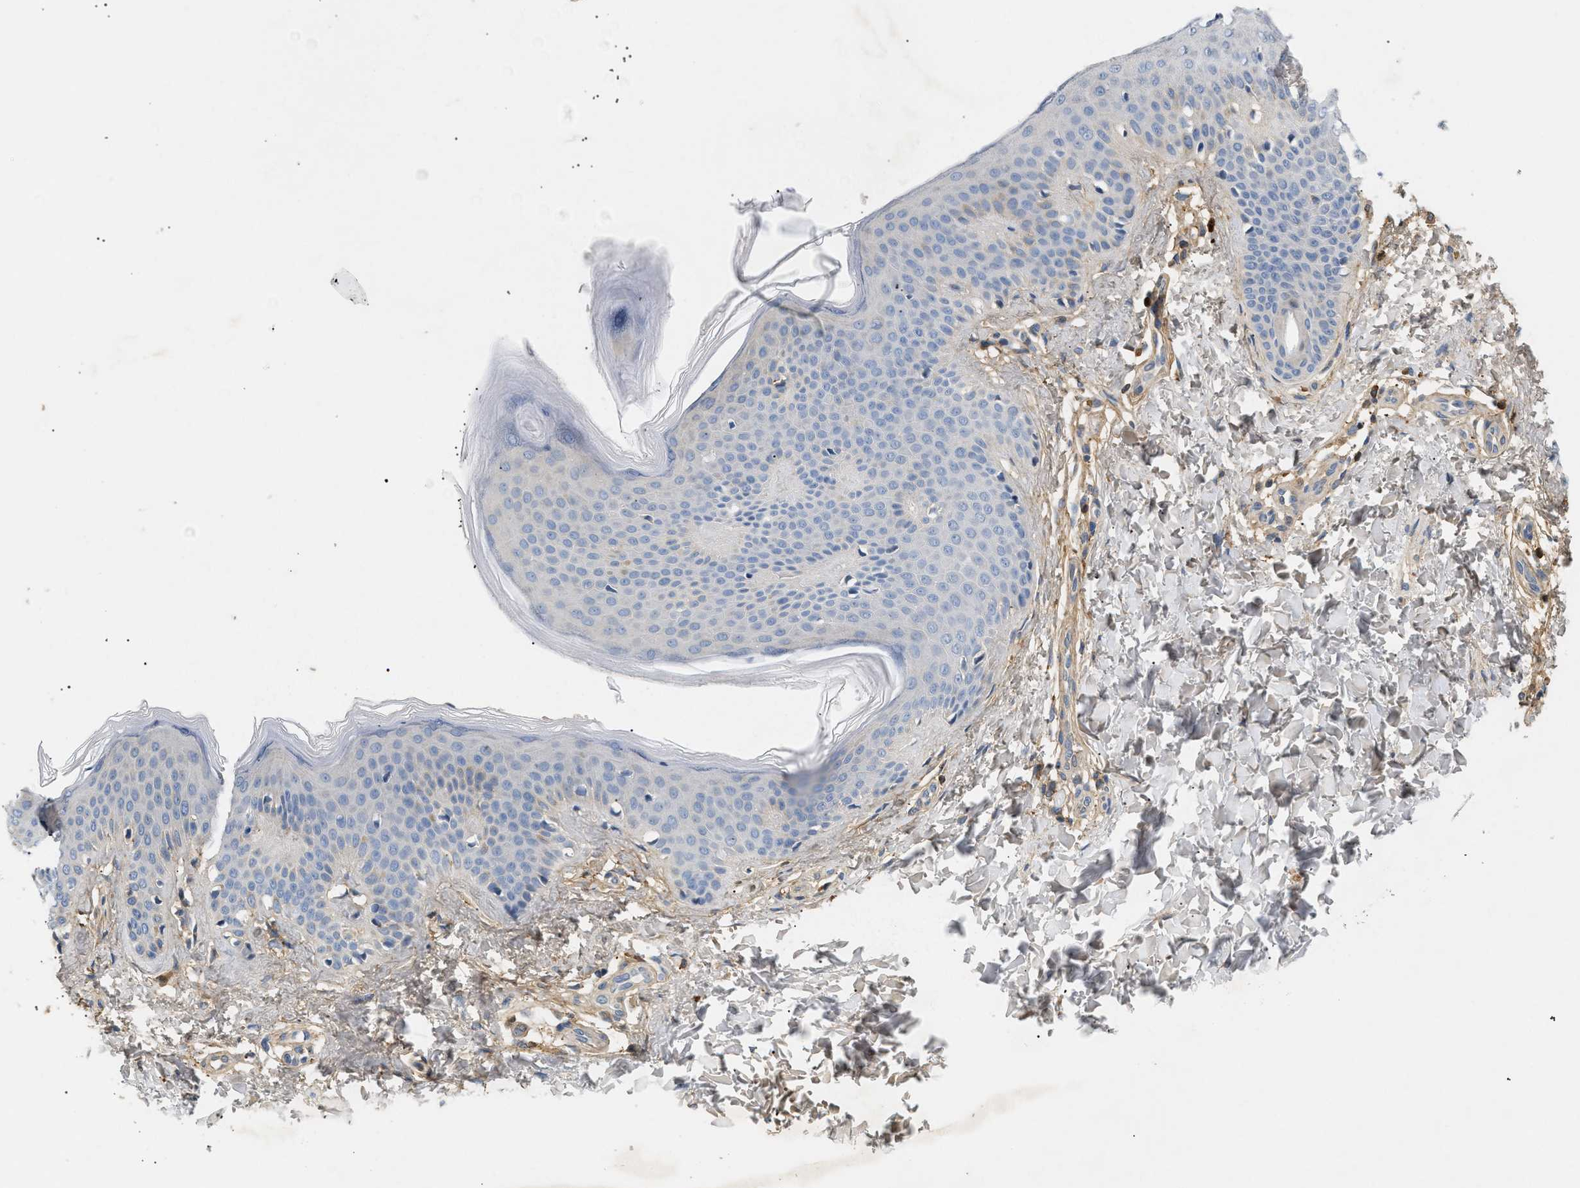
{"staining": {"intensity": "weak", "quantity": "25%-75%", "location": "cytoplasmic/membranous"}, "tissue": "skin", "cell_type": "Fibroblasts", "image_type": "normal", "snomed": [{"axis": "morphology", "description": "Normal tissue, NOS"}, {"axis": "topography", "description": "Skin"}], "caption": "A brown stain shows weak cytoplasmic/membranous positivity of a protein in fibroblasts of unremarkable human skin.", "gene": "FARS2", "patient": {"sex": "female", "age": 17}}